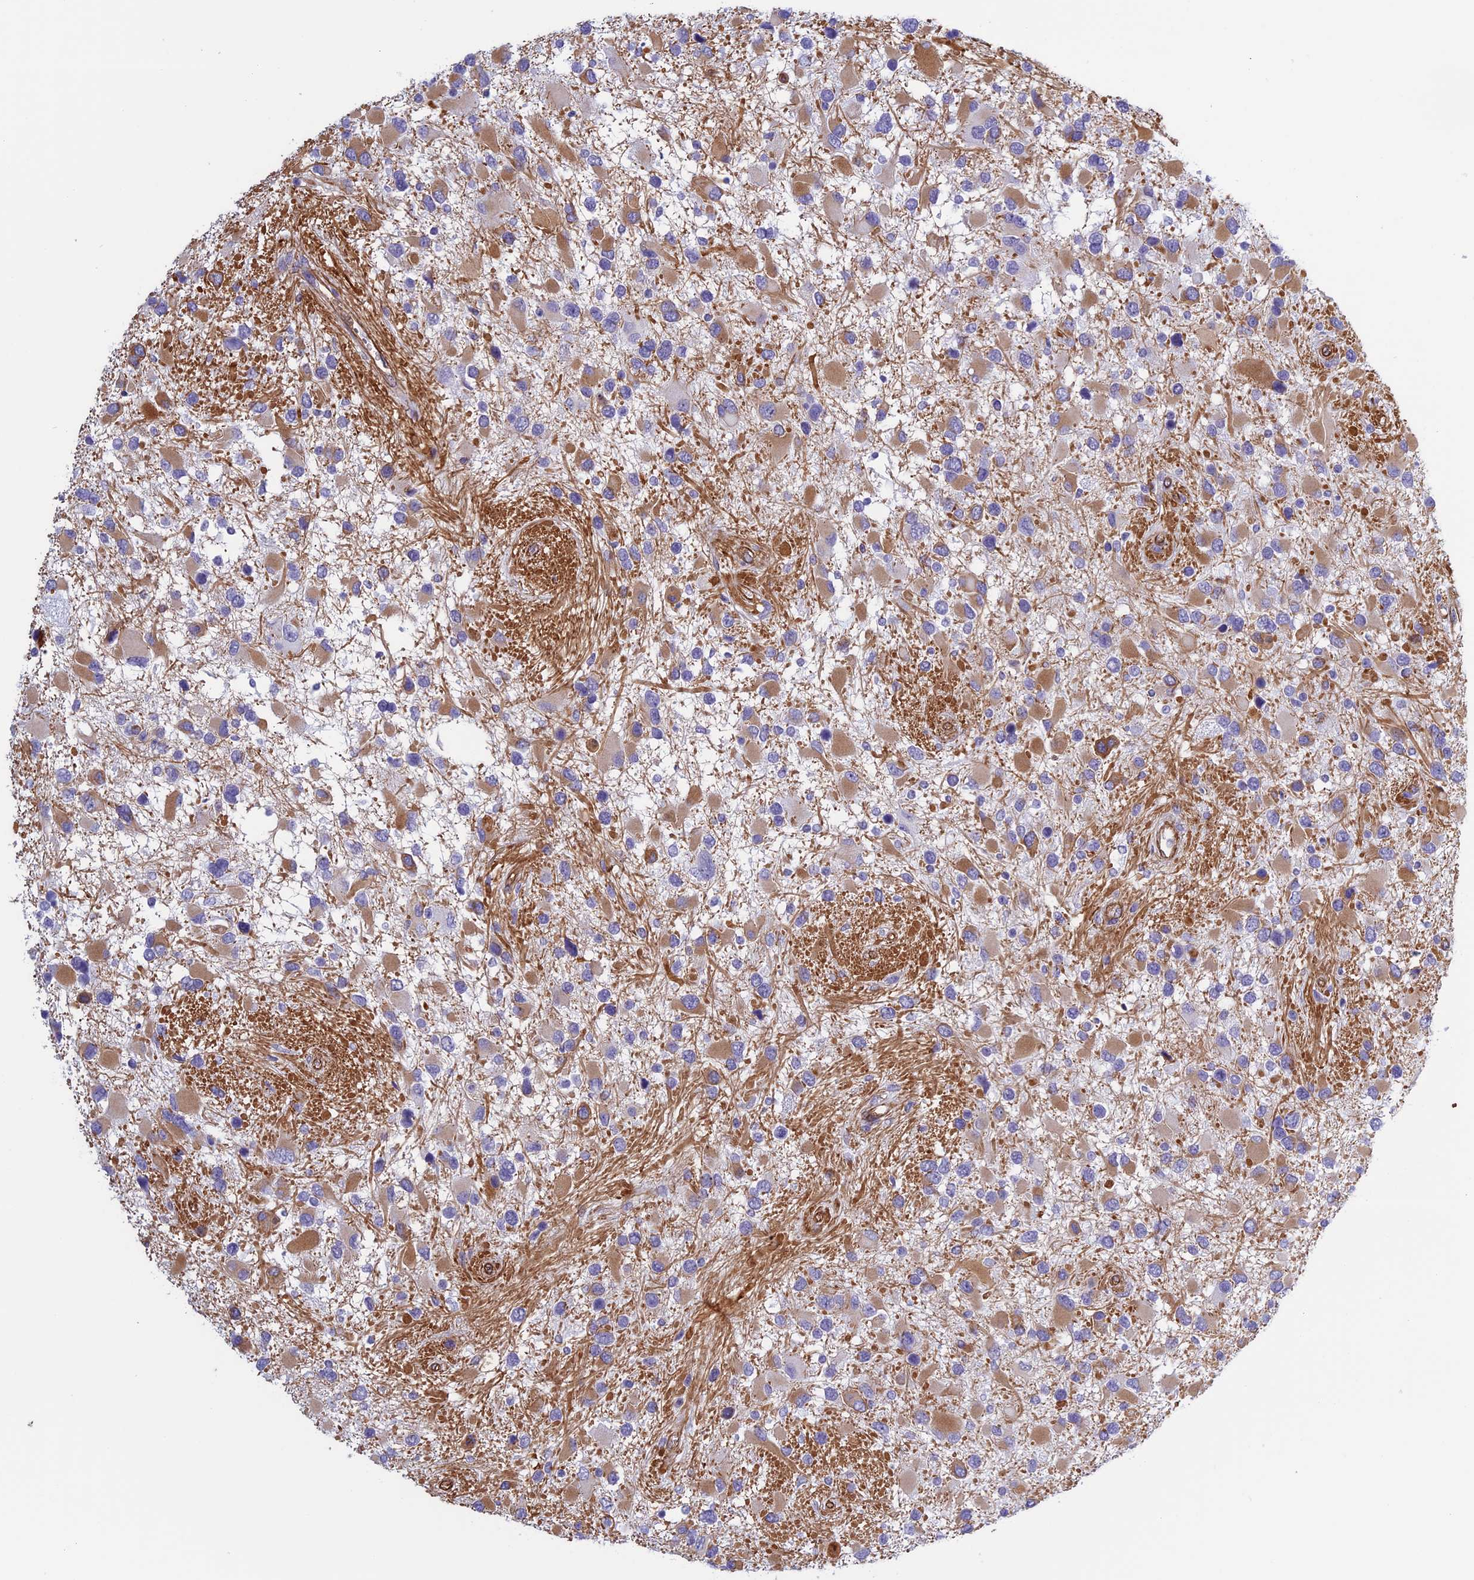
{"staining": {"intensity": "weak", "quantity": "<25%", "location": "cytoplasmic/membranous"}, "tissue": "glioma", "cell_type": "Tumor cells", "image_type": "cancer", "snomed": [{"axis": "morphology", "description": "Glioma, malignant, High grade"}, {"axis": "topography", "description": "Brain"}], "caption": "A histopathology image of malignant glioma (high-grade) stained for a protein reveals no brown staining in tumor cells. (Stains: DAB immunohistochemistry (IHC) with hematoxylin counter stain, Microscopy: brightfield microscopy at high magnification).", "gene": "ANGPTL2", "patient": {"sex": "male", "age": 53}}